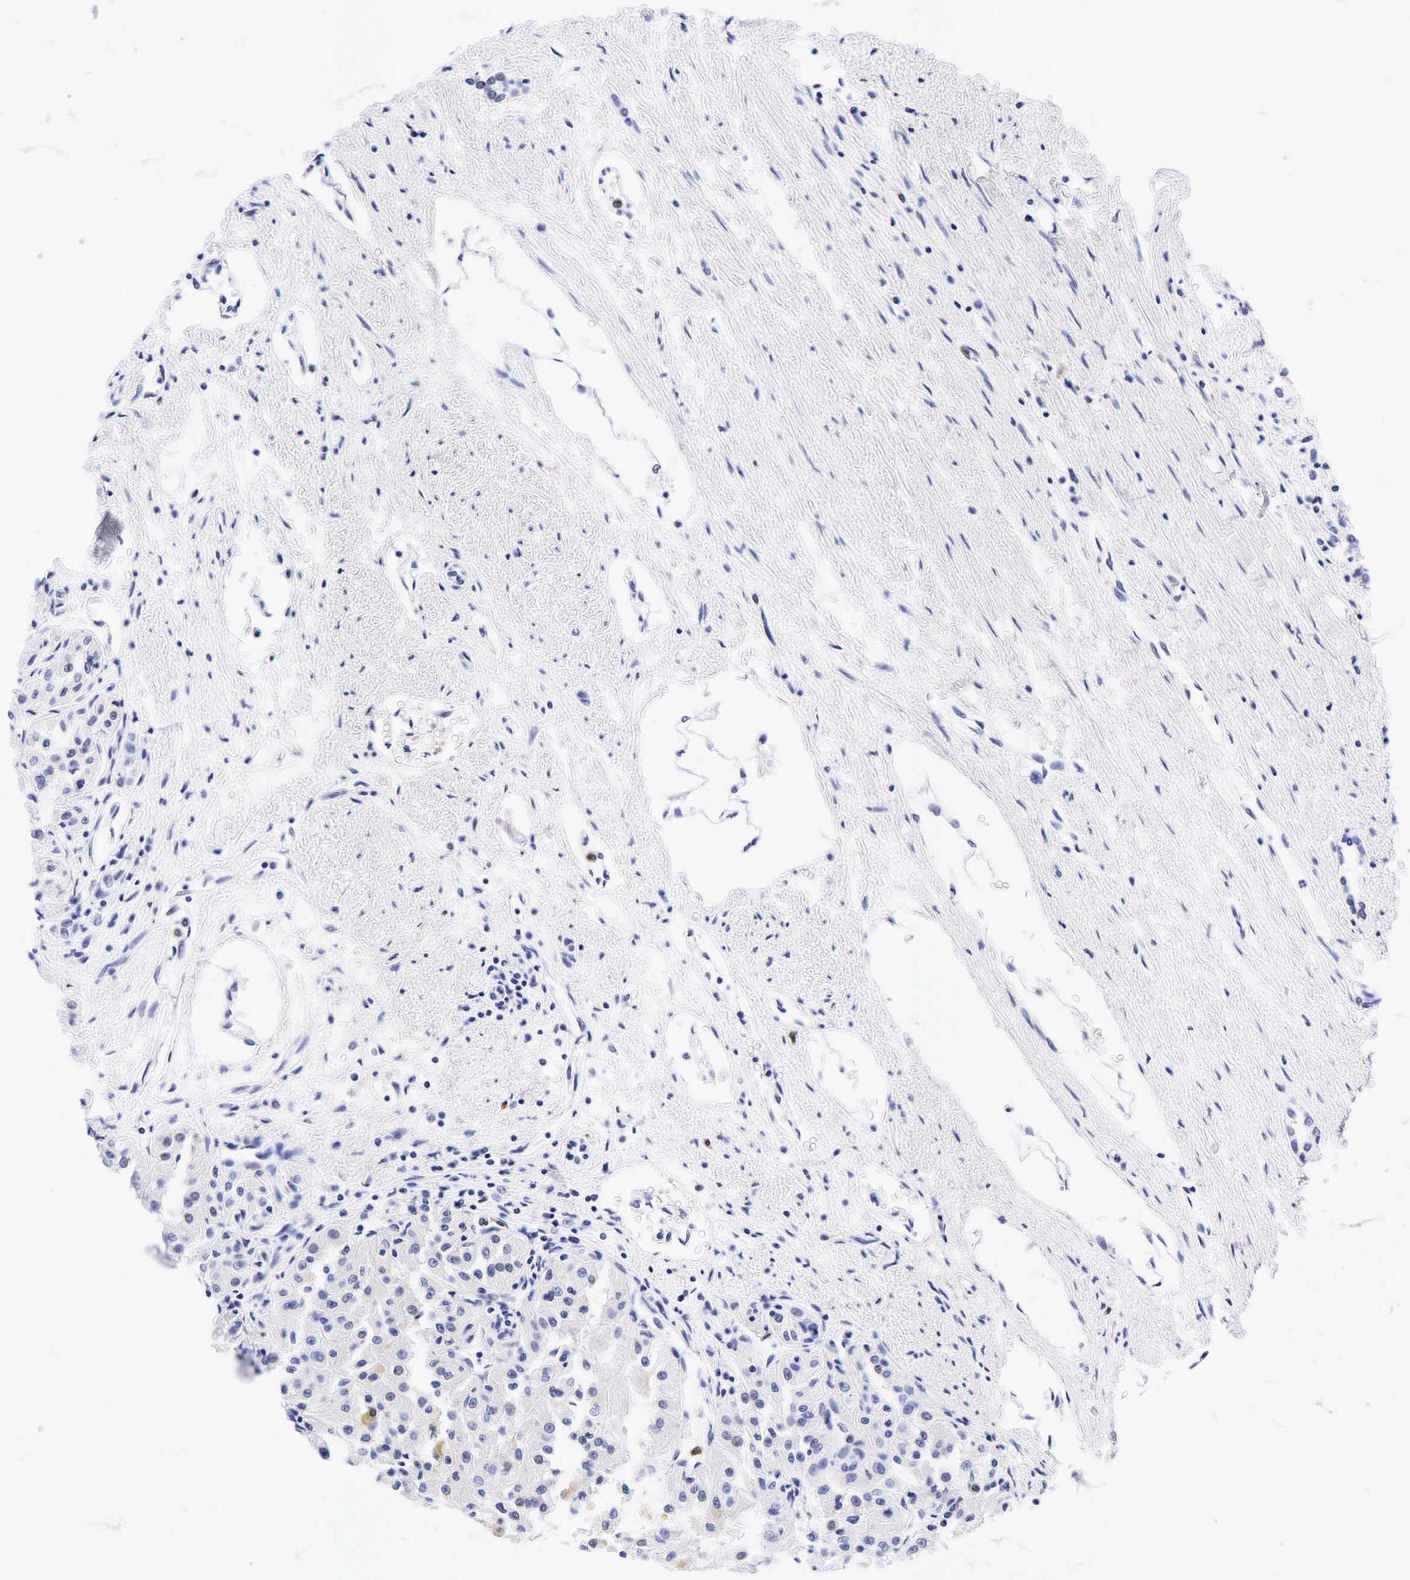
{"staining": {"intensity": "negative", "quantity": "none", "location": "none"}, "tissue": "renal cancer", "cell_type": "Tumor cells", "image_type": "cancer", "snomed": [{"axis": "morphology", "description": "Adenocarcinoma, NOS"}, {"axis": "topography", "description": "Kidney"}], "caption": "This is an immunohistochemistry histopathology image of renal cancer. There is no positivity in tumor cells.", "gene": "TNFRSF8", "patient": {"sex": "male", "age": 78}}